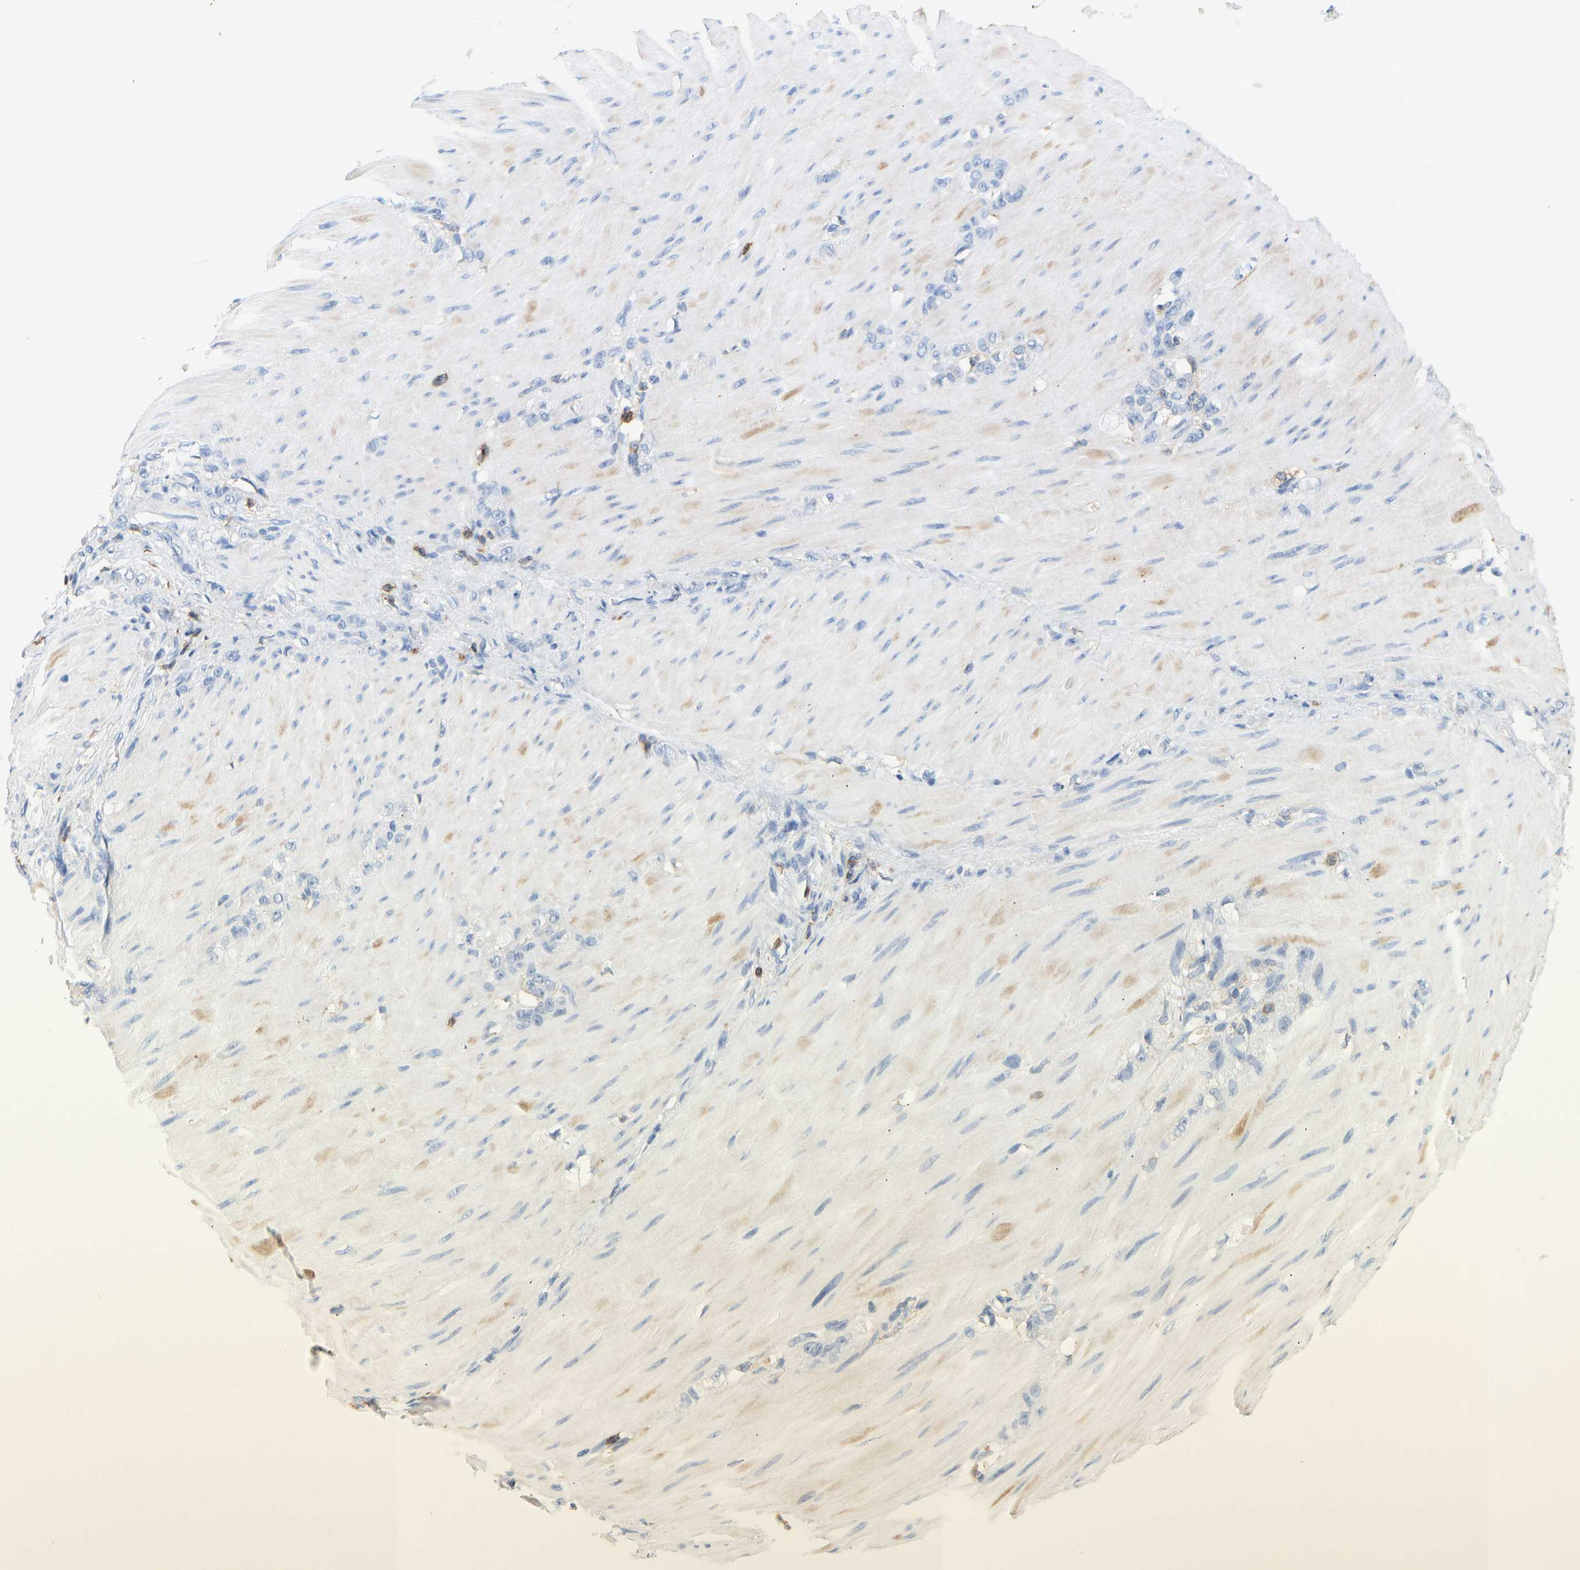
{"staining": {"intensity": "negative", "quantity": "none", "location": "none"}, "tissue": "stomach cancer", "cell_type": "Tumor cells", "image_type": "cancer", "snomed": [{"axis": "morphology", "description": "Normal tissue, NOS"}, {"axis": "morphology", "description": "Adenocarcinoma, NOS"}, {"axis": "topography", "description": "Stomach"}], "caption": "A histopathology image of human stomach adenocarcinoma is negative for staining in tumor cells. Brightfield microscopy of IHC stained with DAB (3,3'-diaminobenzidine) (brown) and hematoxylin (blue), captured at high magnification.", "gene": "EVL", "patient": {"sex": "male", "age": 82}}